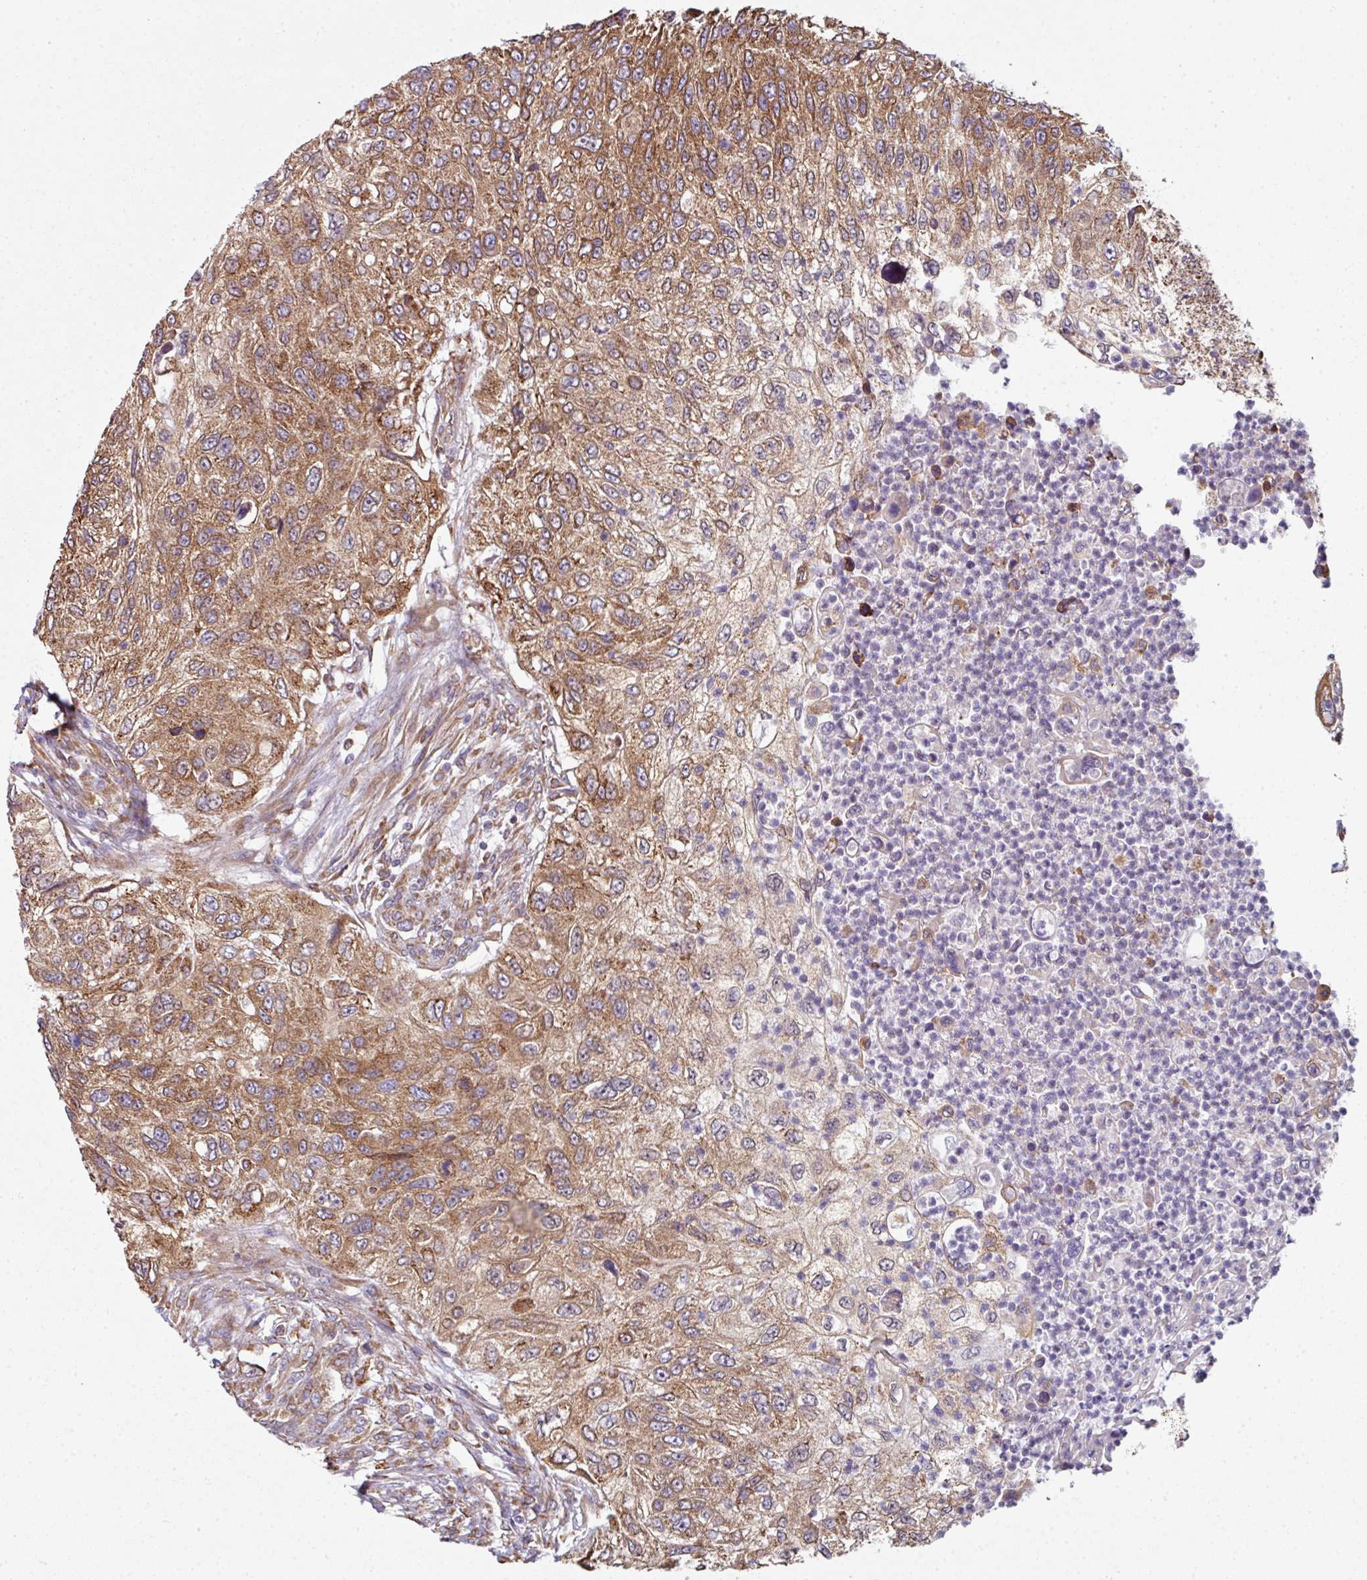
{"staining": {"intensity": "moderate", "quantity": ">75%", "location": "cytoplasmic/membranous"}, "tissue": "urothelial cancer", "cell_type": "Tumor cells", "image_type": "cancer", "snomed": [{"axis": "morphology", "description": "Urothelial carcinoma, High grade"}, {"axis": "topography", "description": "Urinary bladder"}], "caption": "Brown immunohistochemical staining in human high-grade urothelial carcinoma demonstrates moderate cytoplasmic/membranous expression in approximately >75% of tumor cells.", "gene": "FAT4", "patient": {"sex": "female", "age": 60}}